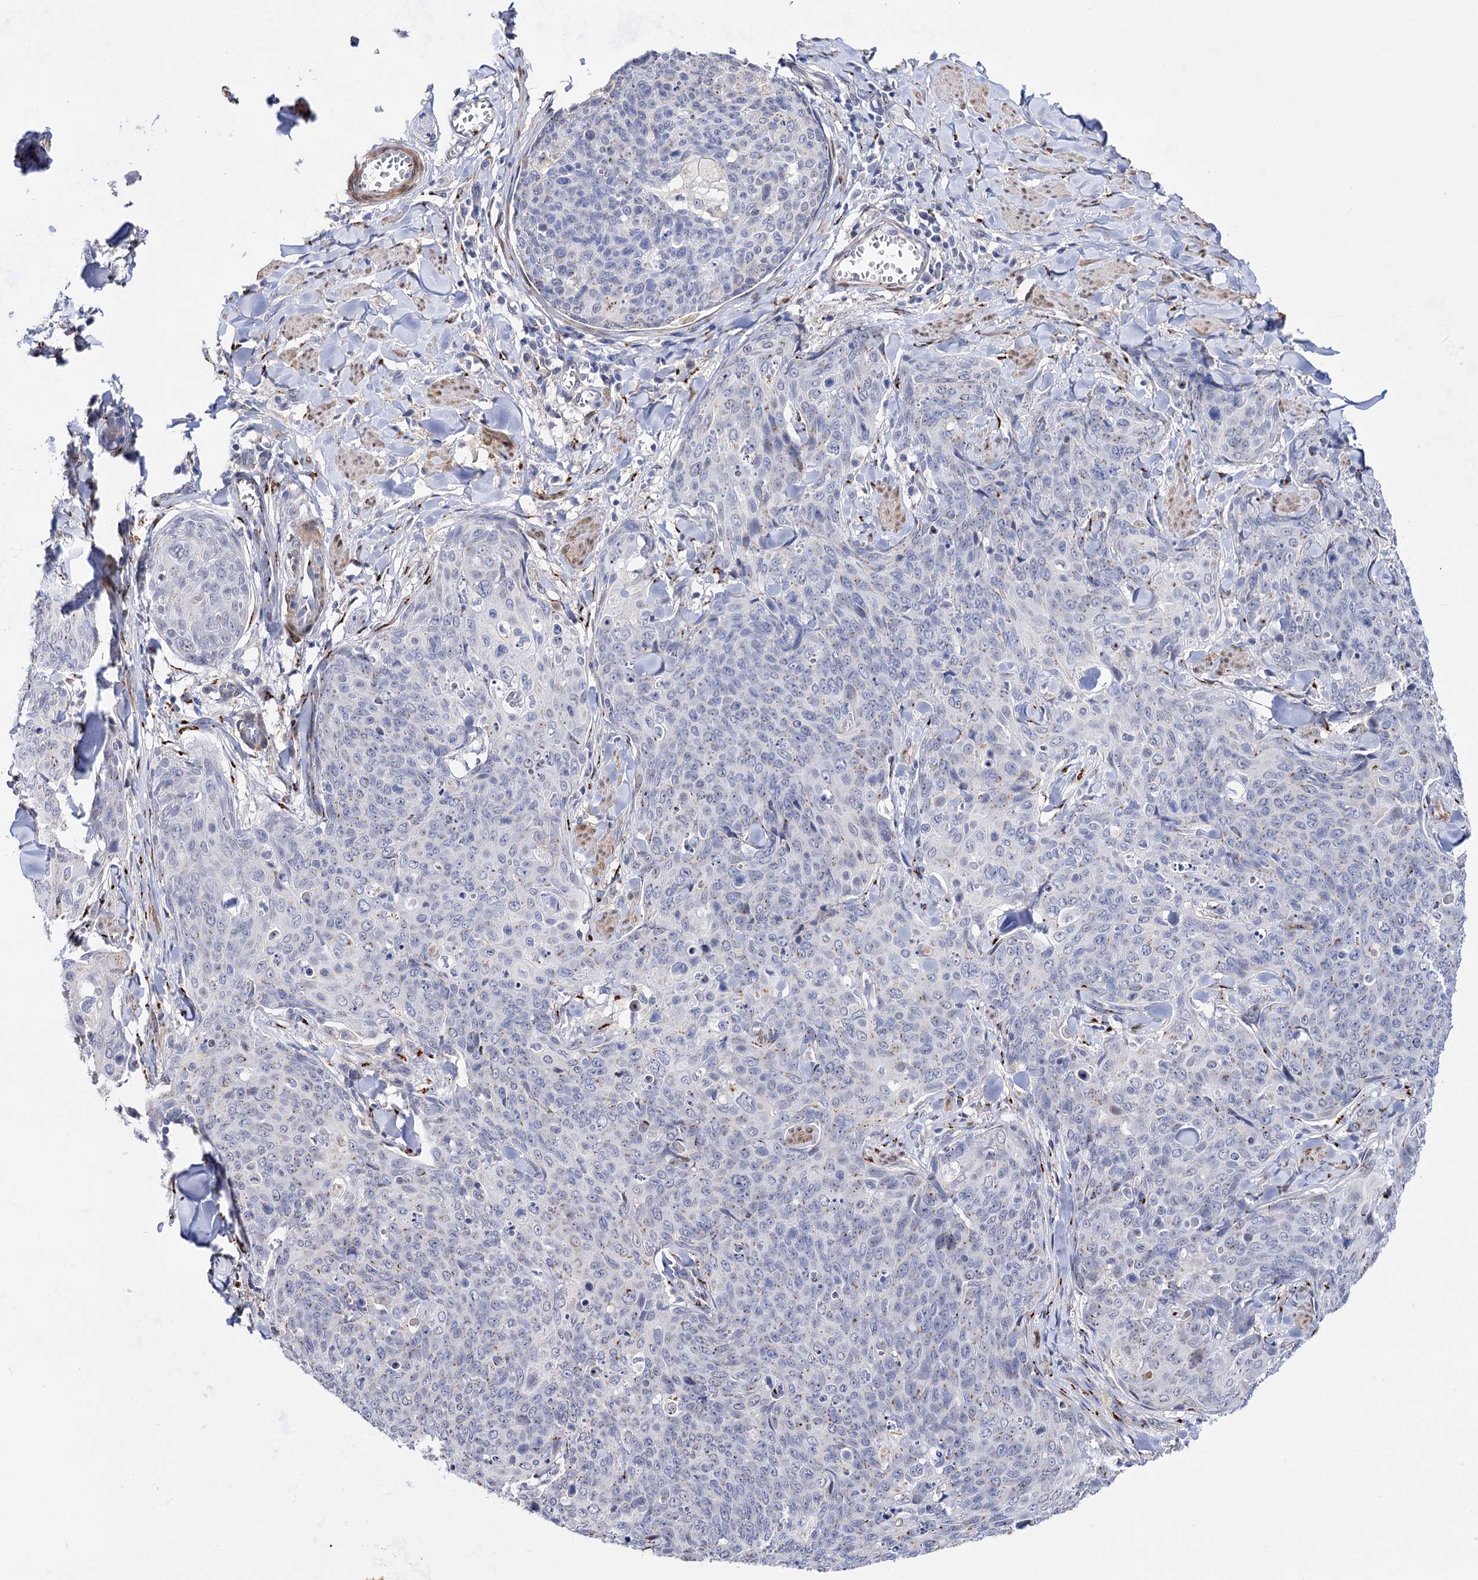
{"staining": {"intensity": "negative", "quantity": "none", "location": "none"}, "tissue": "skin cancer", "cell_type": "Tumor cells", "image_type": "cancer", "snomed": [{"axis": "morphology", "description": "Squamous cell carcinoma, NOS"}, {"axis": "topography", "description": "Skin"}, {"axis": "topography", "description": "Vulva"}], "caption": "Tumor cells are negative for brown protein staining in squamous cell carcinoma (skin).", "gene": "C11orf96", "patient": {"sex": "female", "age": 85}}